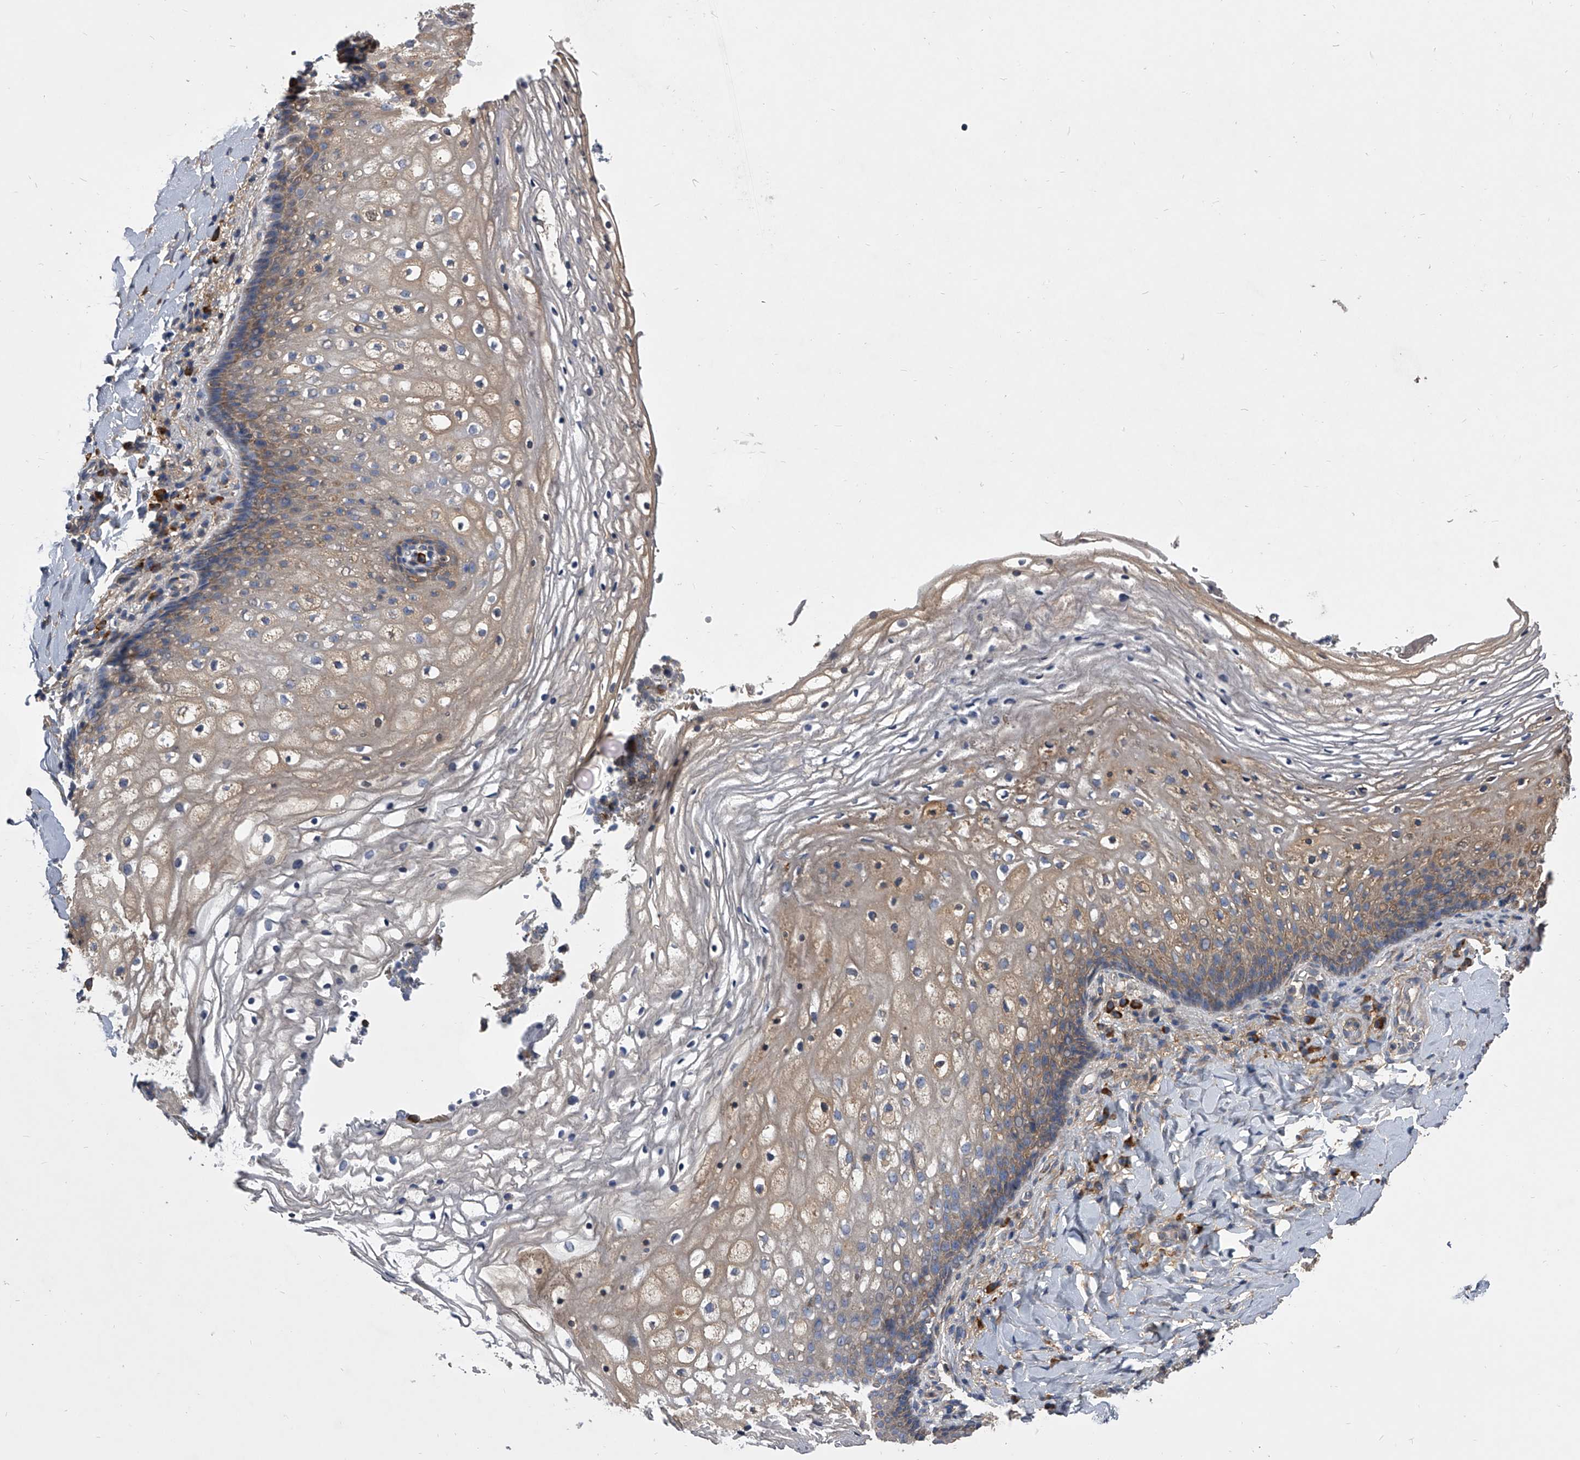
{"staining": {"intensity": "weak", "quantity": "25%-75%", "location": "cytoplasmic/membranous"}, "tissue": "vagina", "cell_type": "Squamous epithelial cells", "image_type": "normal", "snomed": [{"axis": "morphology", "description": "Normal tissue, NOS"}, {"axis": "topography", "description": "Vagina"}], "caption": "This is a photomicrograph of immunohistochemistry (IHC) staining of normal vagina, which shows weak staining in the cytoplasmic/membranous of squamous epithelial cells.", "gene": "CCR4", "patient": {"sex": "female", "age": 60}}